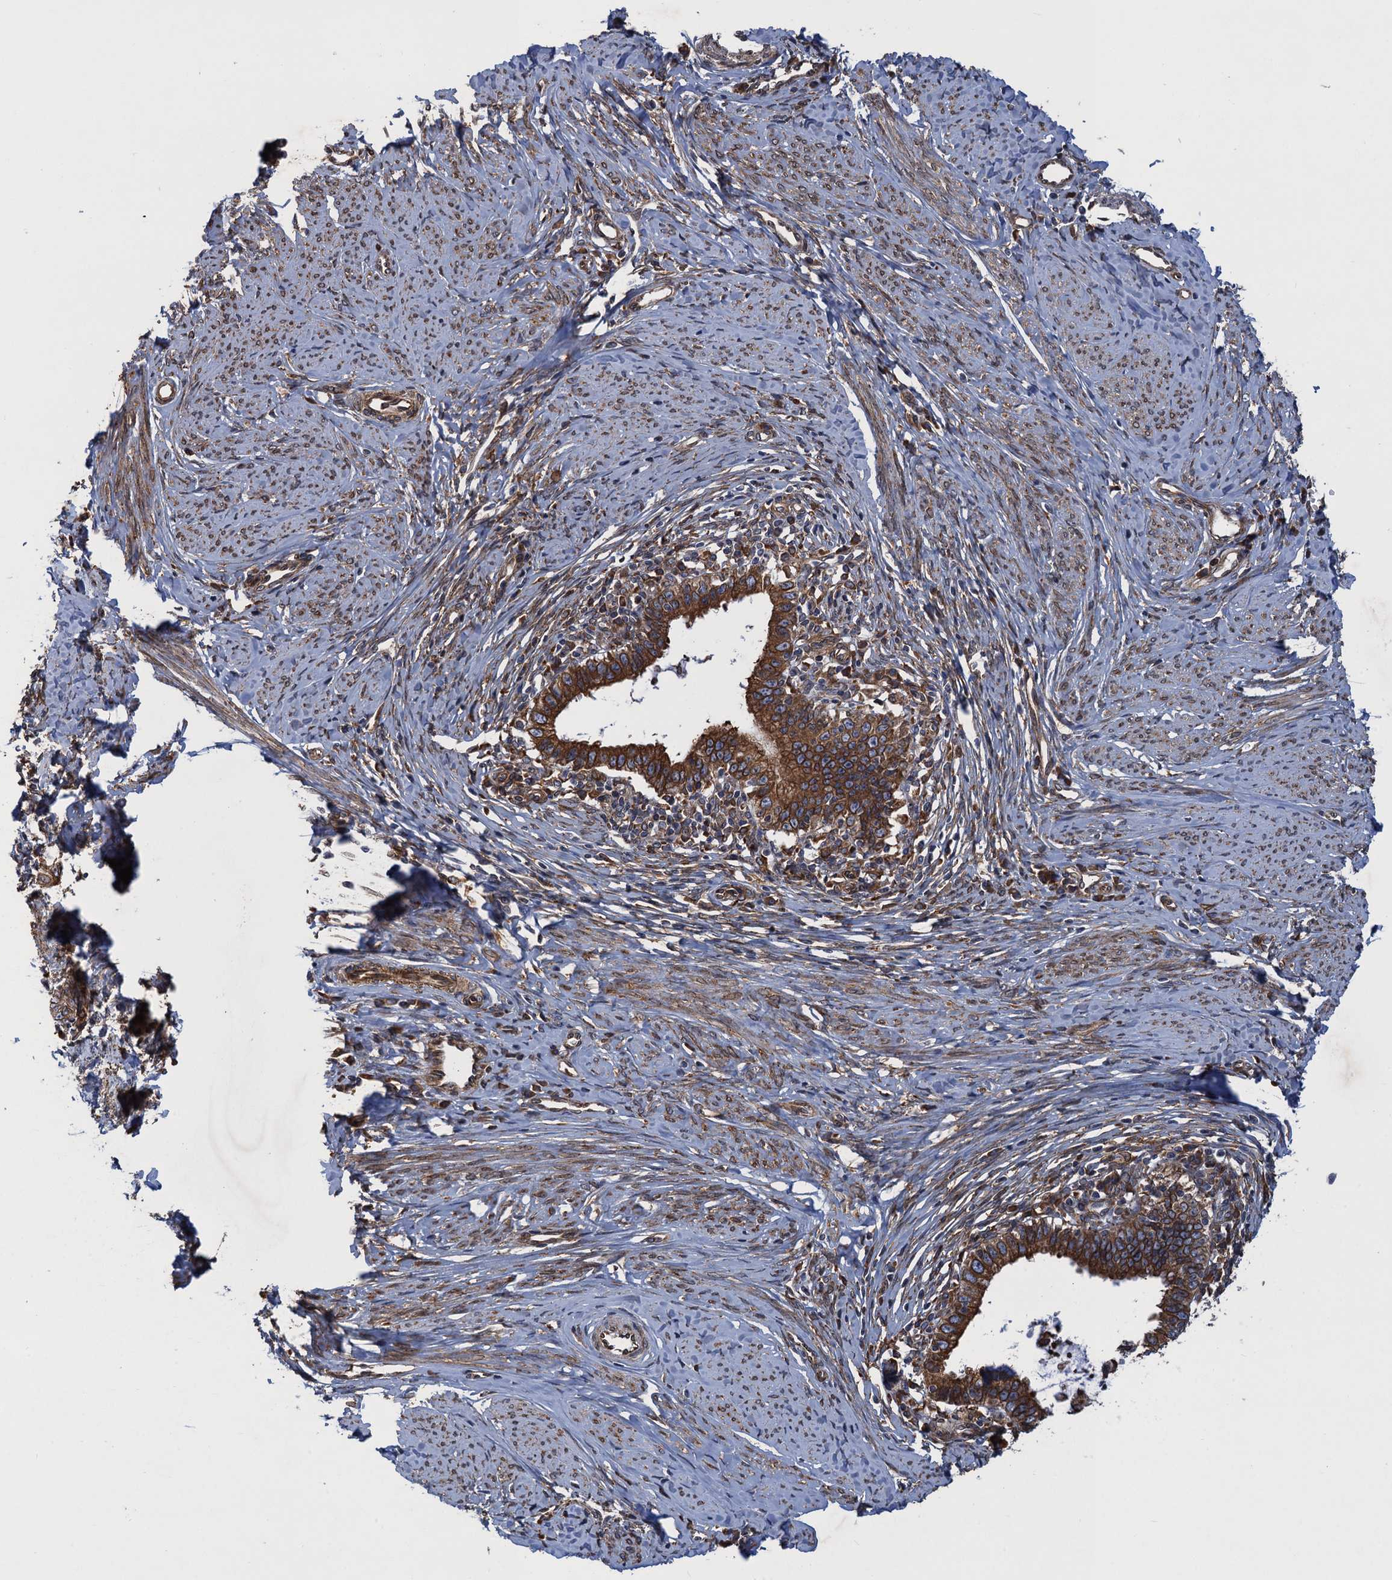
{"staining": {"intensity": "strong", "quantity": ">75%", "location": "cytoplasmic/membranous"}, "tissue": "cervical cancer", "cell_type": "Tumor cells", "image_type": "cancer", "snomed": [{"axis": "morphology", "description": "Adenocarcinoma, NOS"}, {"axis": "topography", "description": "Cervix"}], "caption": "Cervical cancer (adenocarcinoma) stained with a brown dye reveals strong cytoplasmic/membranous positive expression in about >75% of tumor cells.", "gene": "ARMC5", "patient": {"sex": "female", "age": 36}}